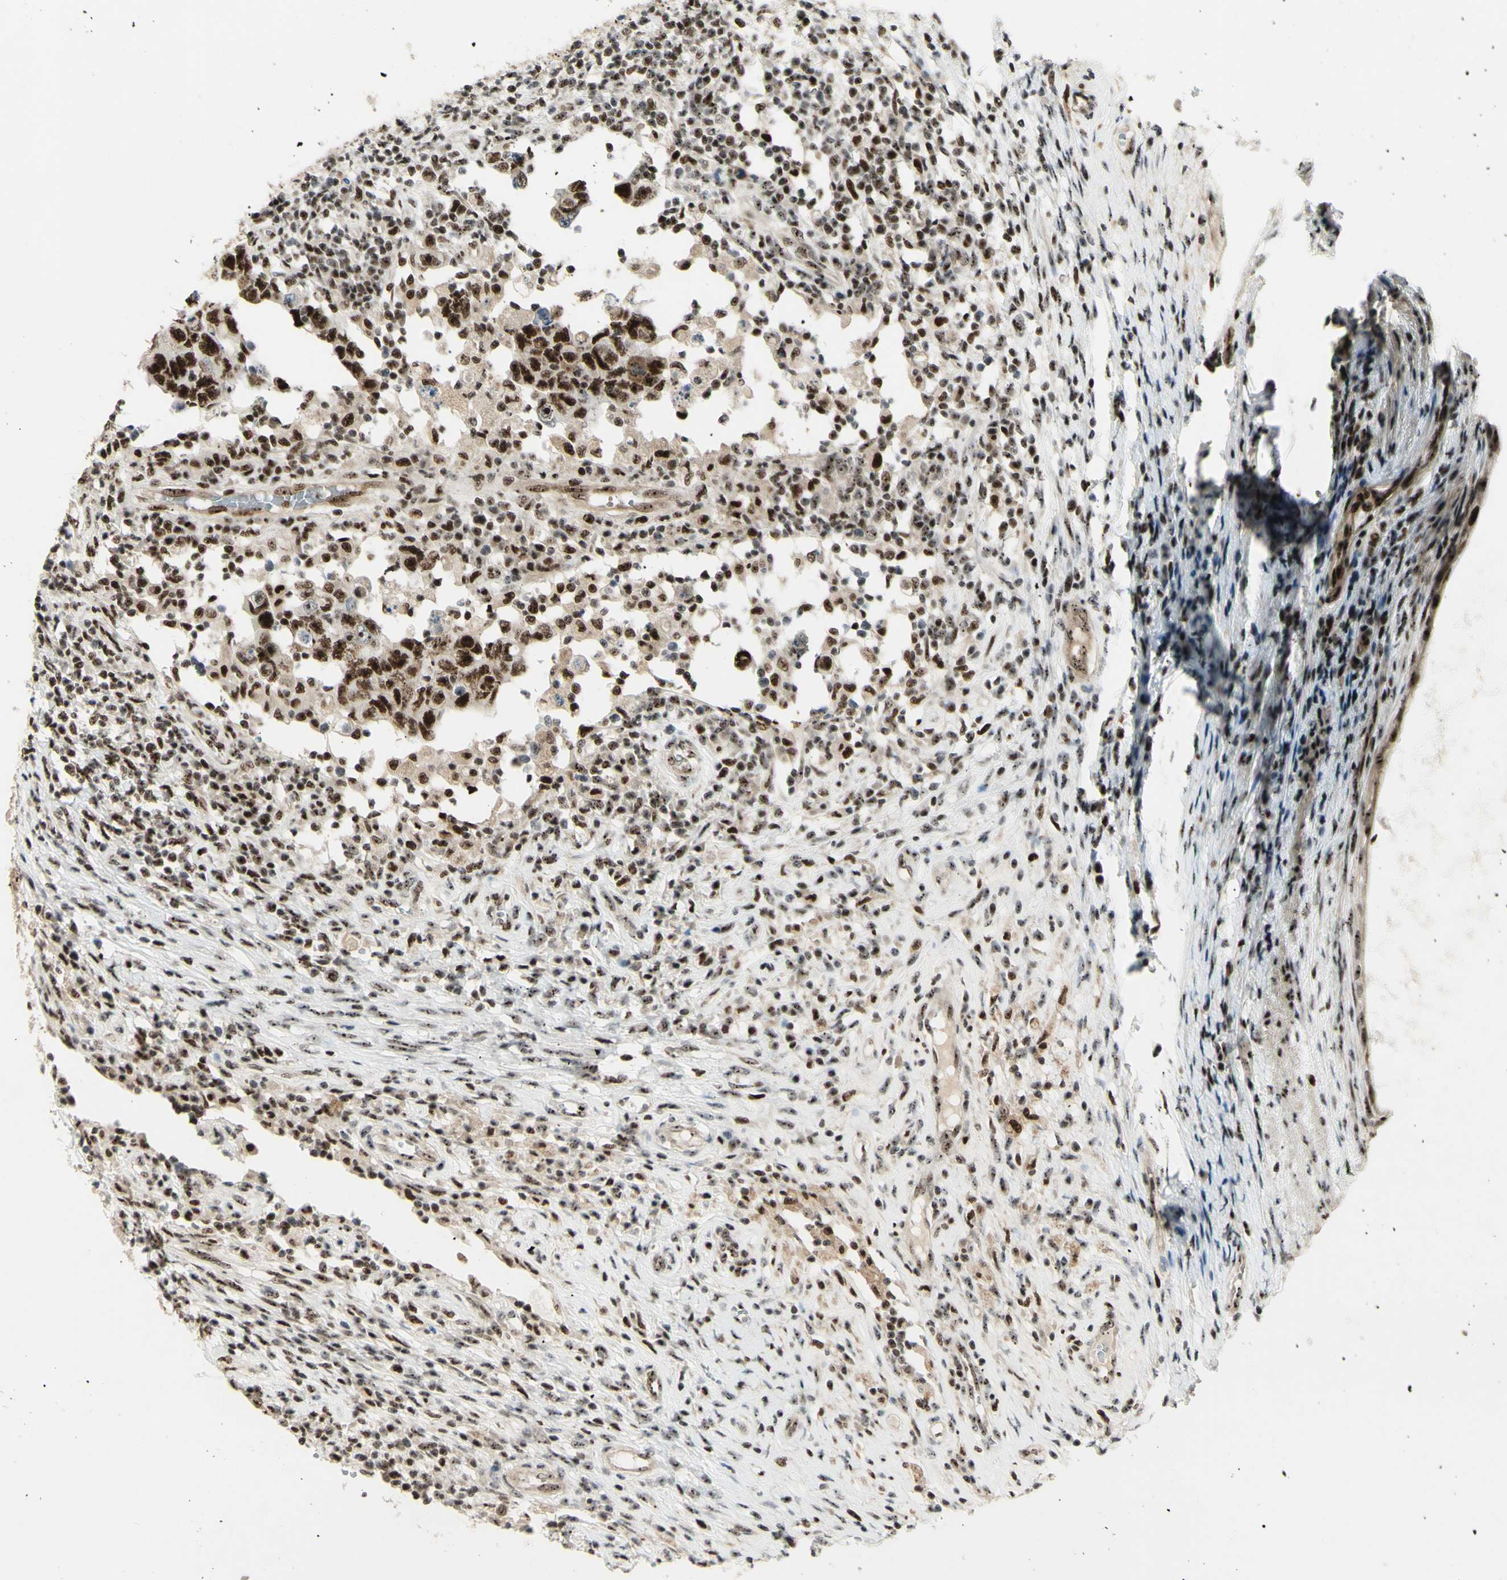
{"staining": {"intensity": "strong", "quantity": ">75%", "location": "nuclear"}, "tissue": "testis cancer", "cell_type": "Tumor cells", "image_type": "cancer", "snomed": [{"axis": "morphology", "description": "Carcinoma, Embryonal, NOS"}, {"axis": "topography", "description": "Testis"}], "caption": "Testis cancer tissue displays strong nuclear staining in about >75% of tumor cells", "gene": "DHX9", "patient": {"sex": "male", "age": 26}}